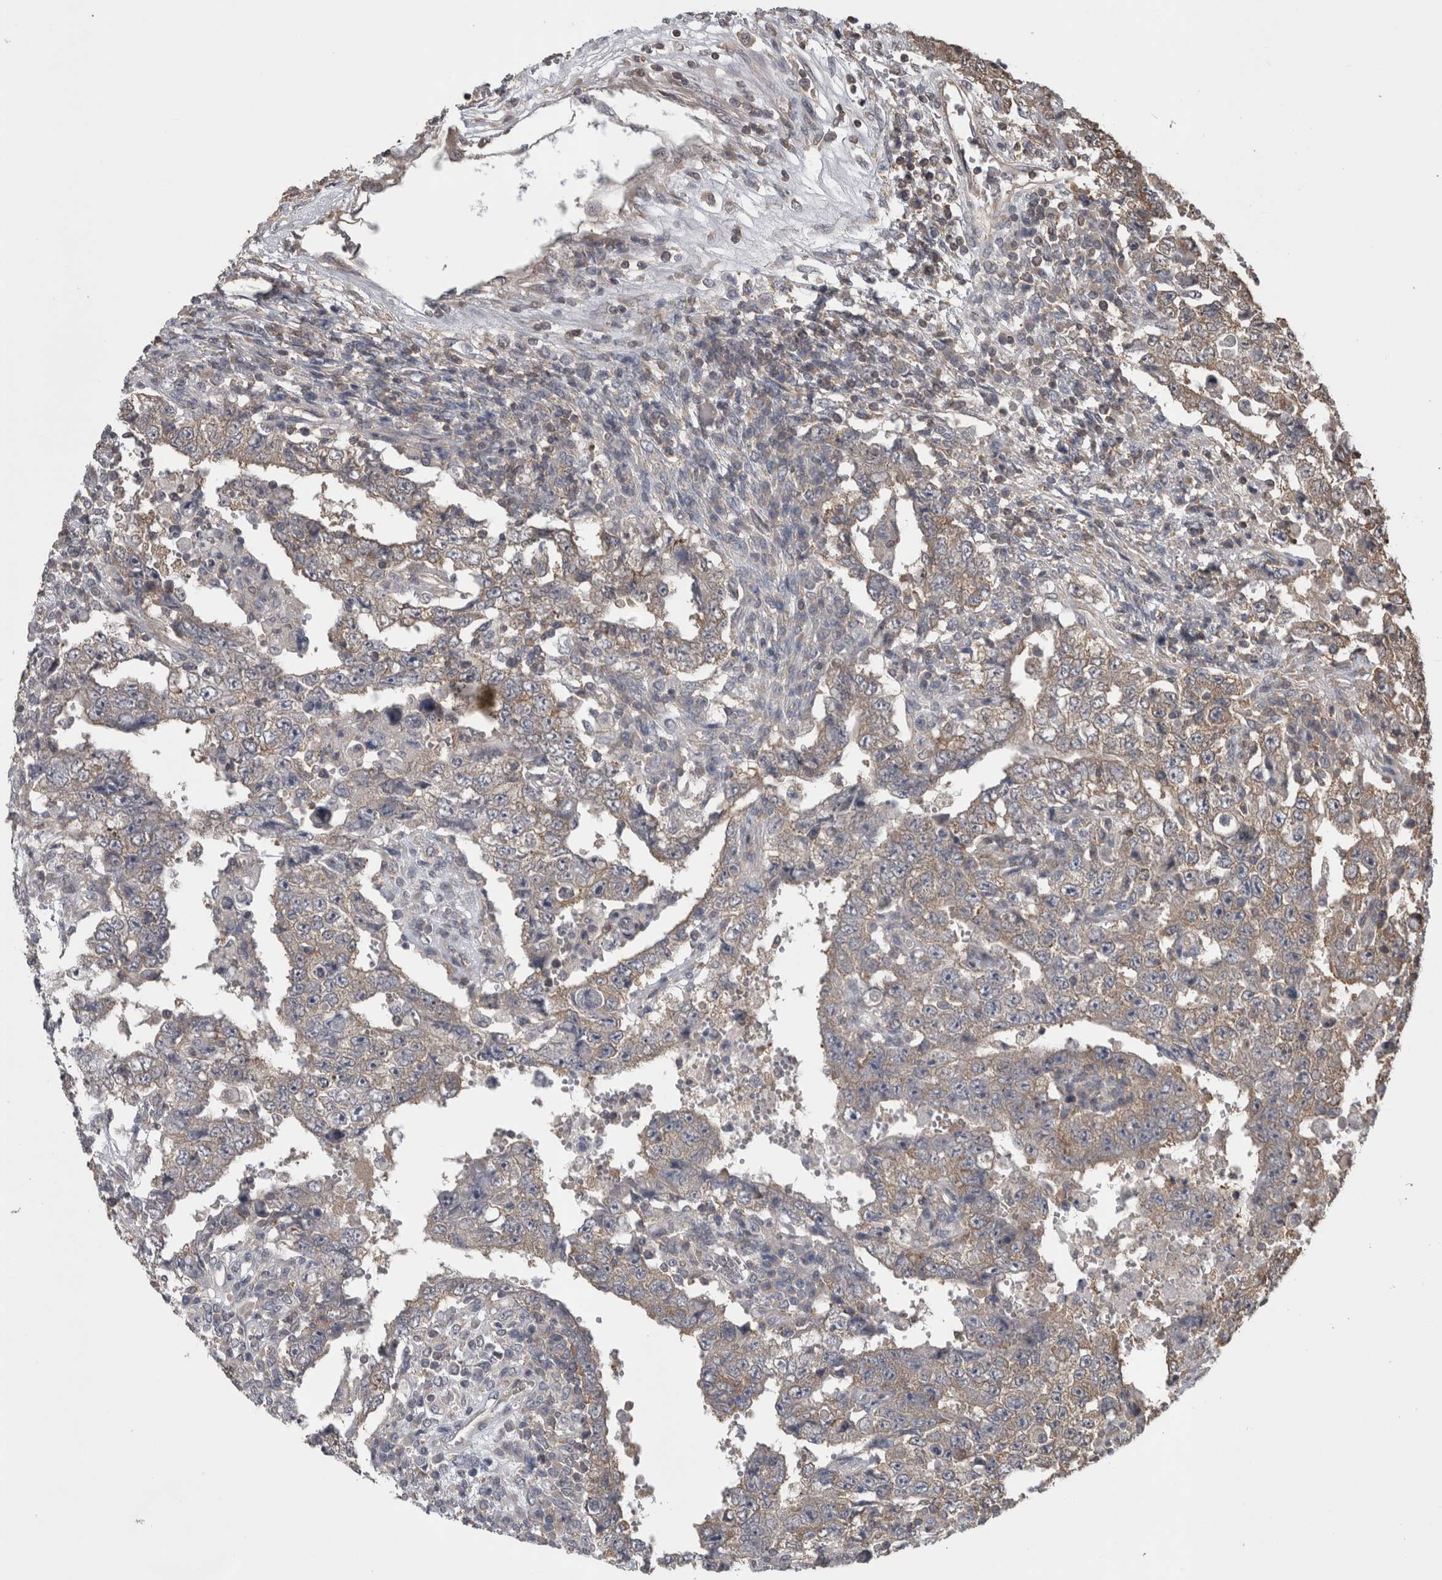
{"staining": {"intensity": "weak", "quantity": "25%-75%", "location": "cytoplasmic/membranous"}, "tissue": "testis cancer", "cell_type": "Tumor cells", "image_type": "cancer", "snomed": [{"axis": "morphology", "description": "Carcinoma, Embryonal, NOS"}, {"axis": "topography", "description": "Testis"}], "caption": "This image reveals testis cancer (embryonal carcinoma) stained with immunohistochemistry (IHC) to label a protein in brown. The cytoplasmic/membranous of tumor cells show weak positivity for the protein. Nuclei are counter-stained blue.", "gene": "ATXN2", "patient": {"sex": "male", "age": 26}}